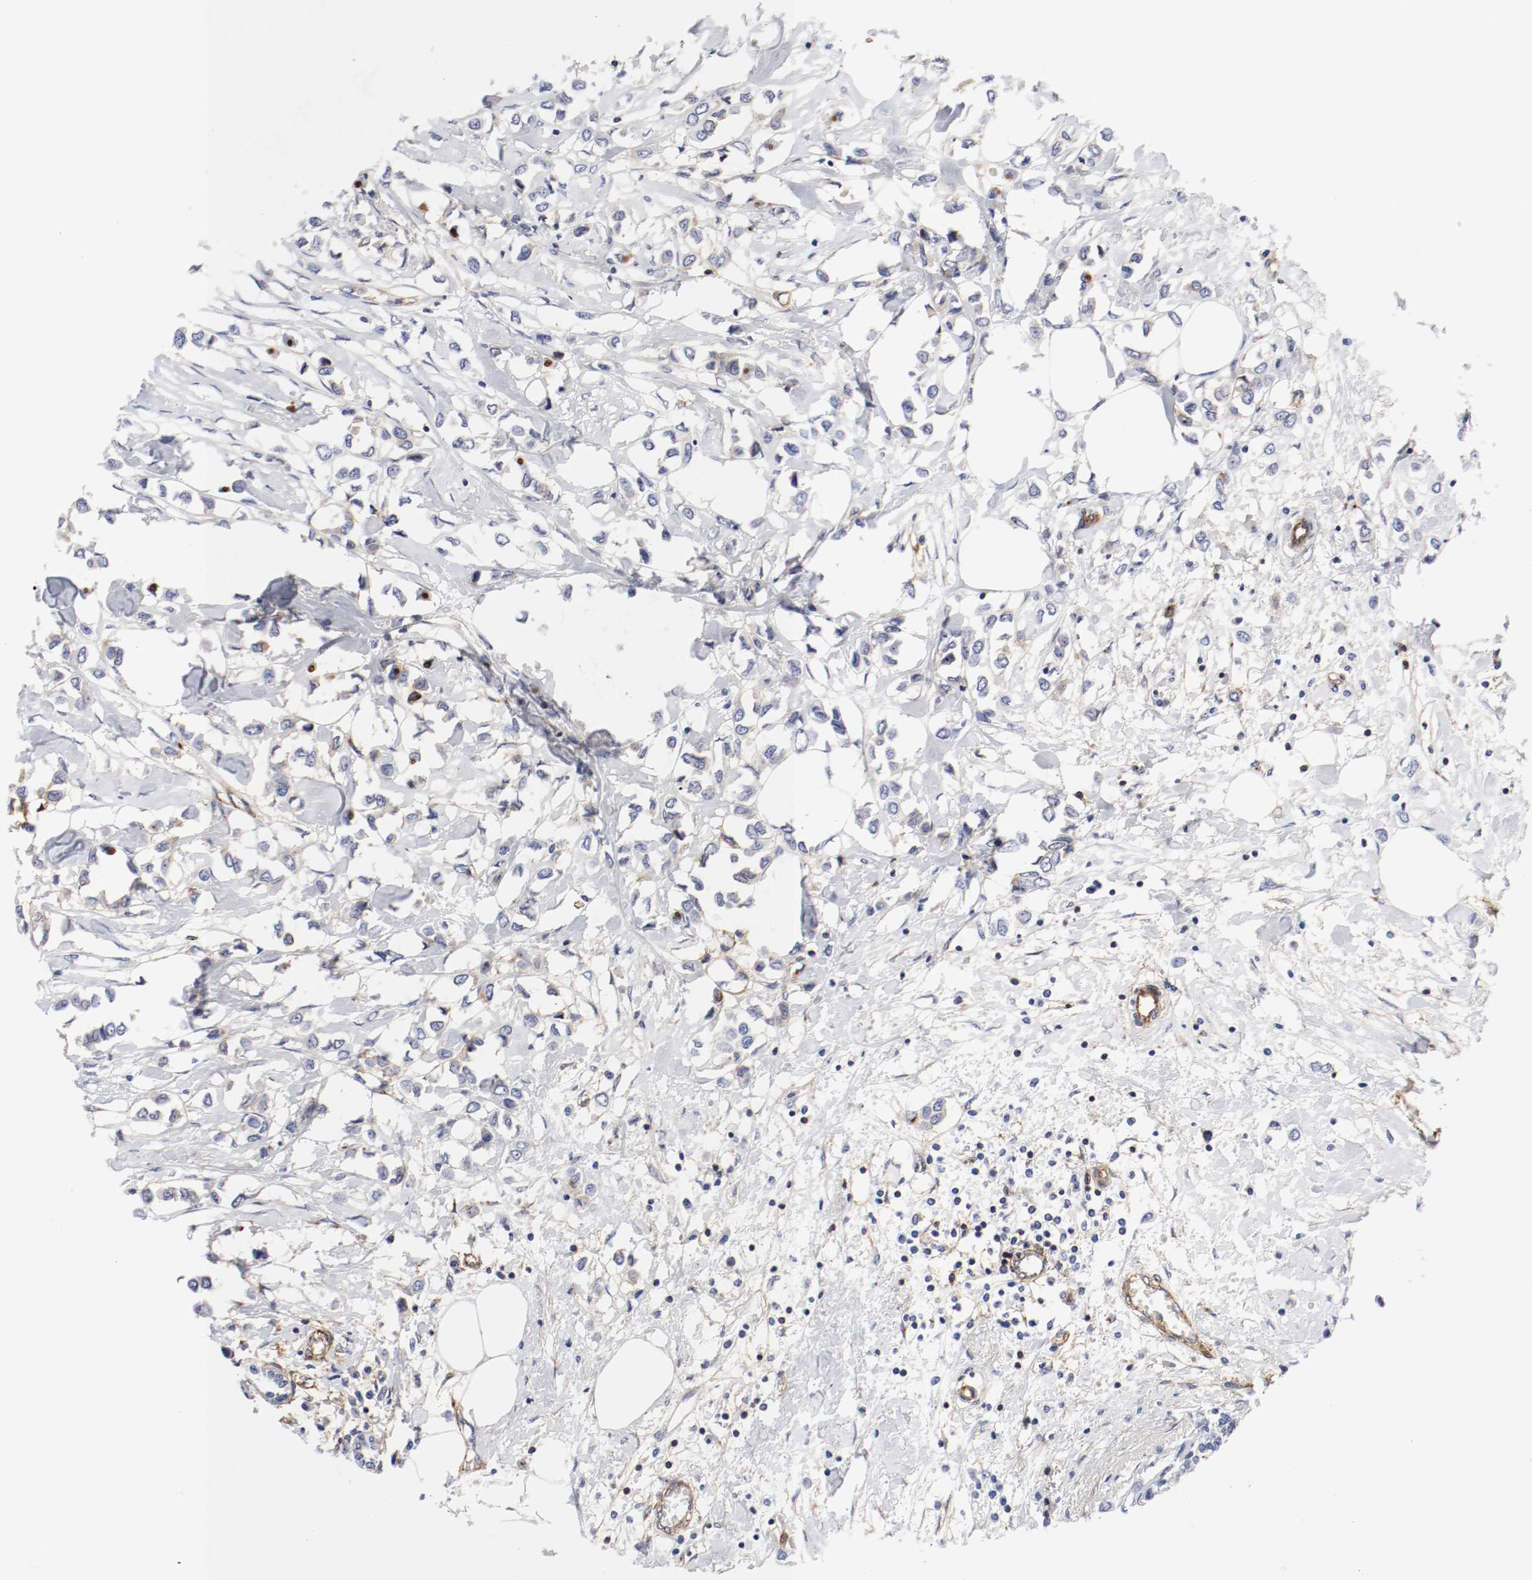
{"staining": {"intensity": "negative", "quantity": "none", "location": "none"}, "tissue": "breast cancer", "cell_type": "Tumor cells", "image_type": "cancer", "snomed": [{"axis": "morphology", "description": "Lobular carcinoma"}, {"axis": "topography", "description": "Breast"}], "caption": "DAB immunohistochemical staining of breast cancer (lobular carcinoma) exhibits no significant positivity in tumor cells. (DAB immunohistochemistry, high magnification).", "gene": "IFITM1", "patient": {"sex": "female", "age": 51}}